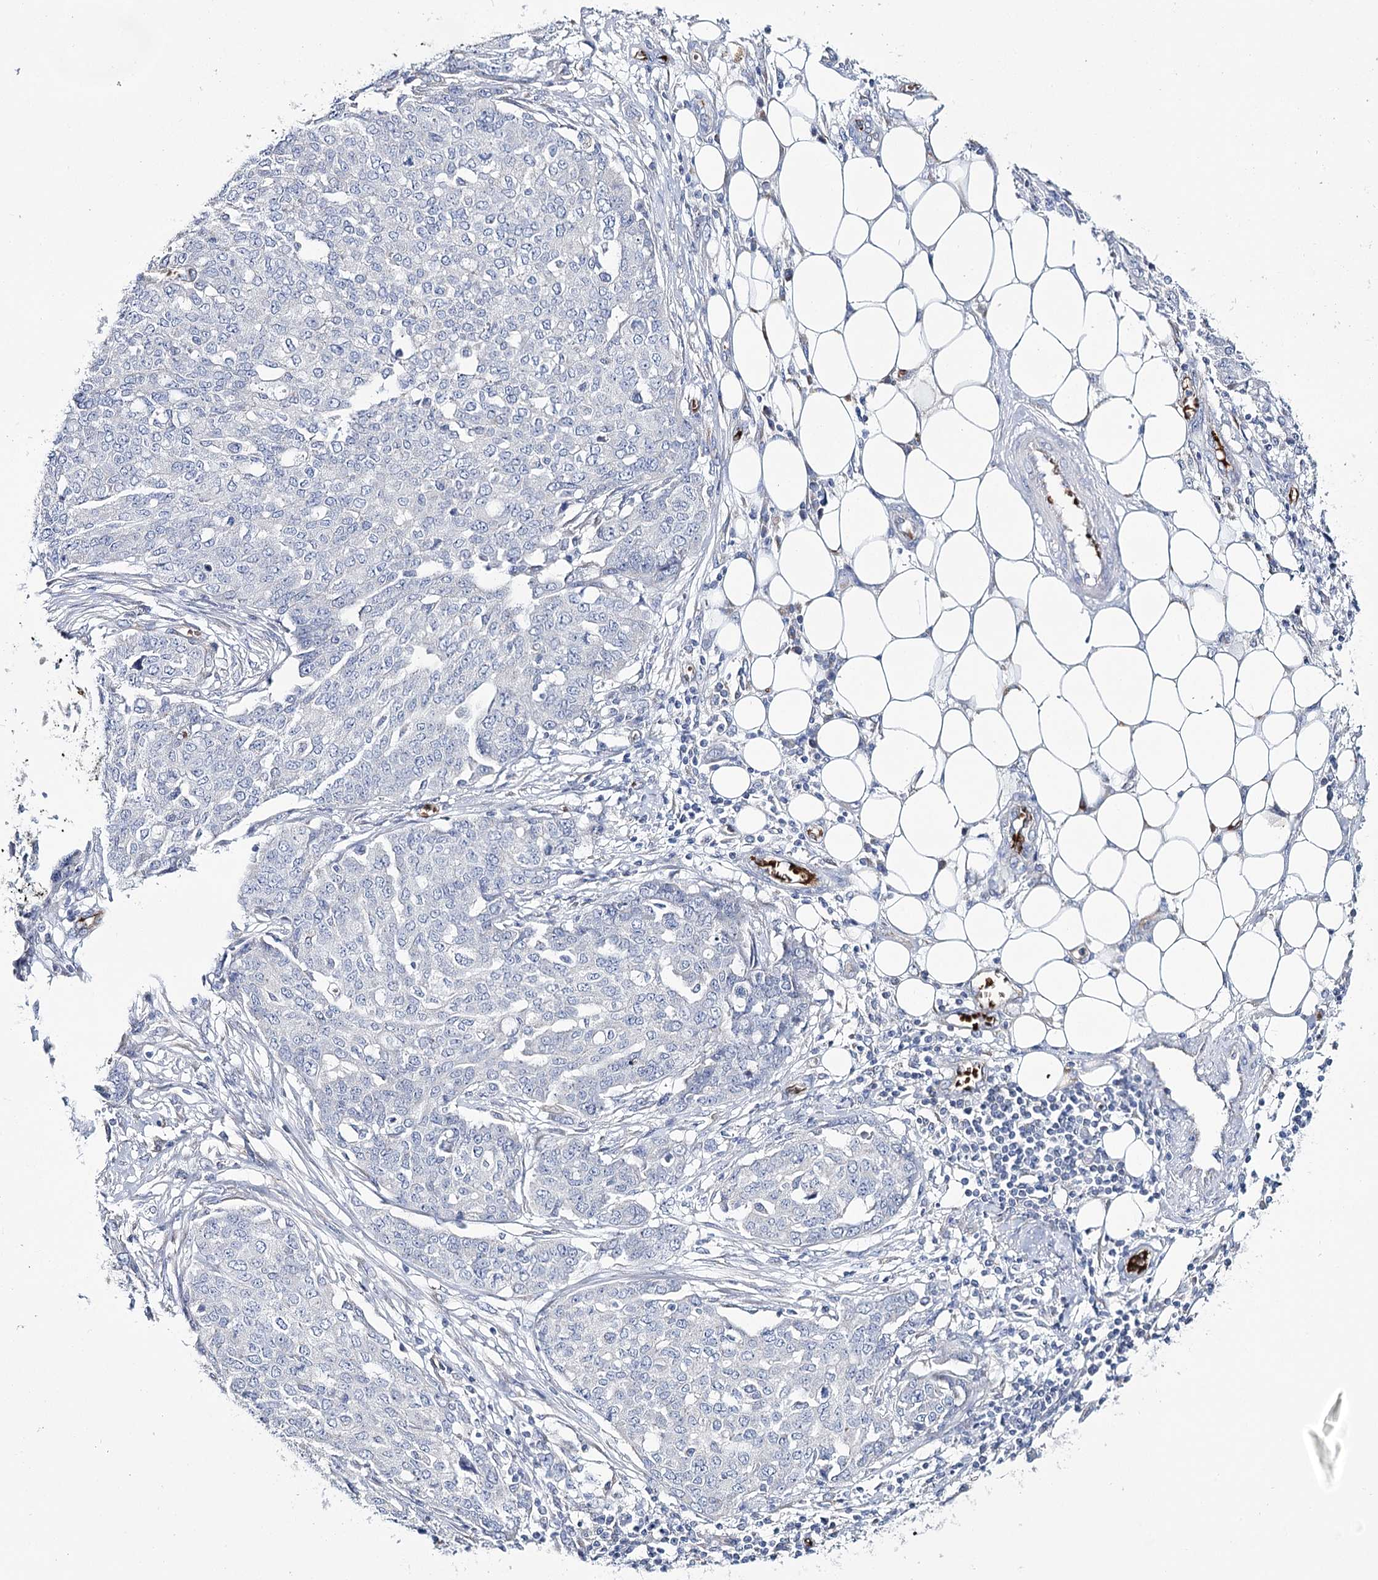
{"staining": {"intensity": "negative", "quantity": "none", "location": "none"}, "tissue": "ovarian cancer", "cell_type": "Tumor cells", "image_type": "cancer", "snomed": [{"axis": "morphology", "description": "Cystadenocarcinoma, serous, NOS"}, {"axis": "topography", "description": "Soft tissue"}, {"axis": "topography", "description": "Ovary"}], "caption": "IHC micrograph of serous cystadenocarcinoma (ovarian) stained for a protein (brown), which displays no expression in tumor cells.", "gene": "GBF1", "patient": {"sex": "female", "age": 57}}